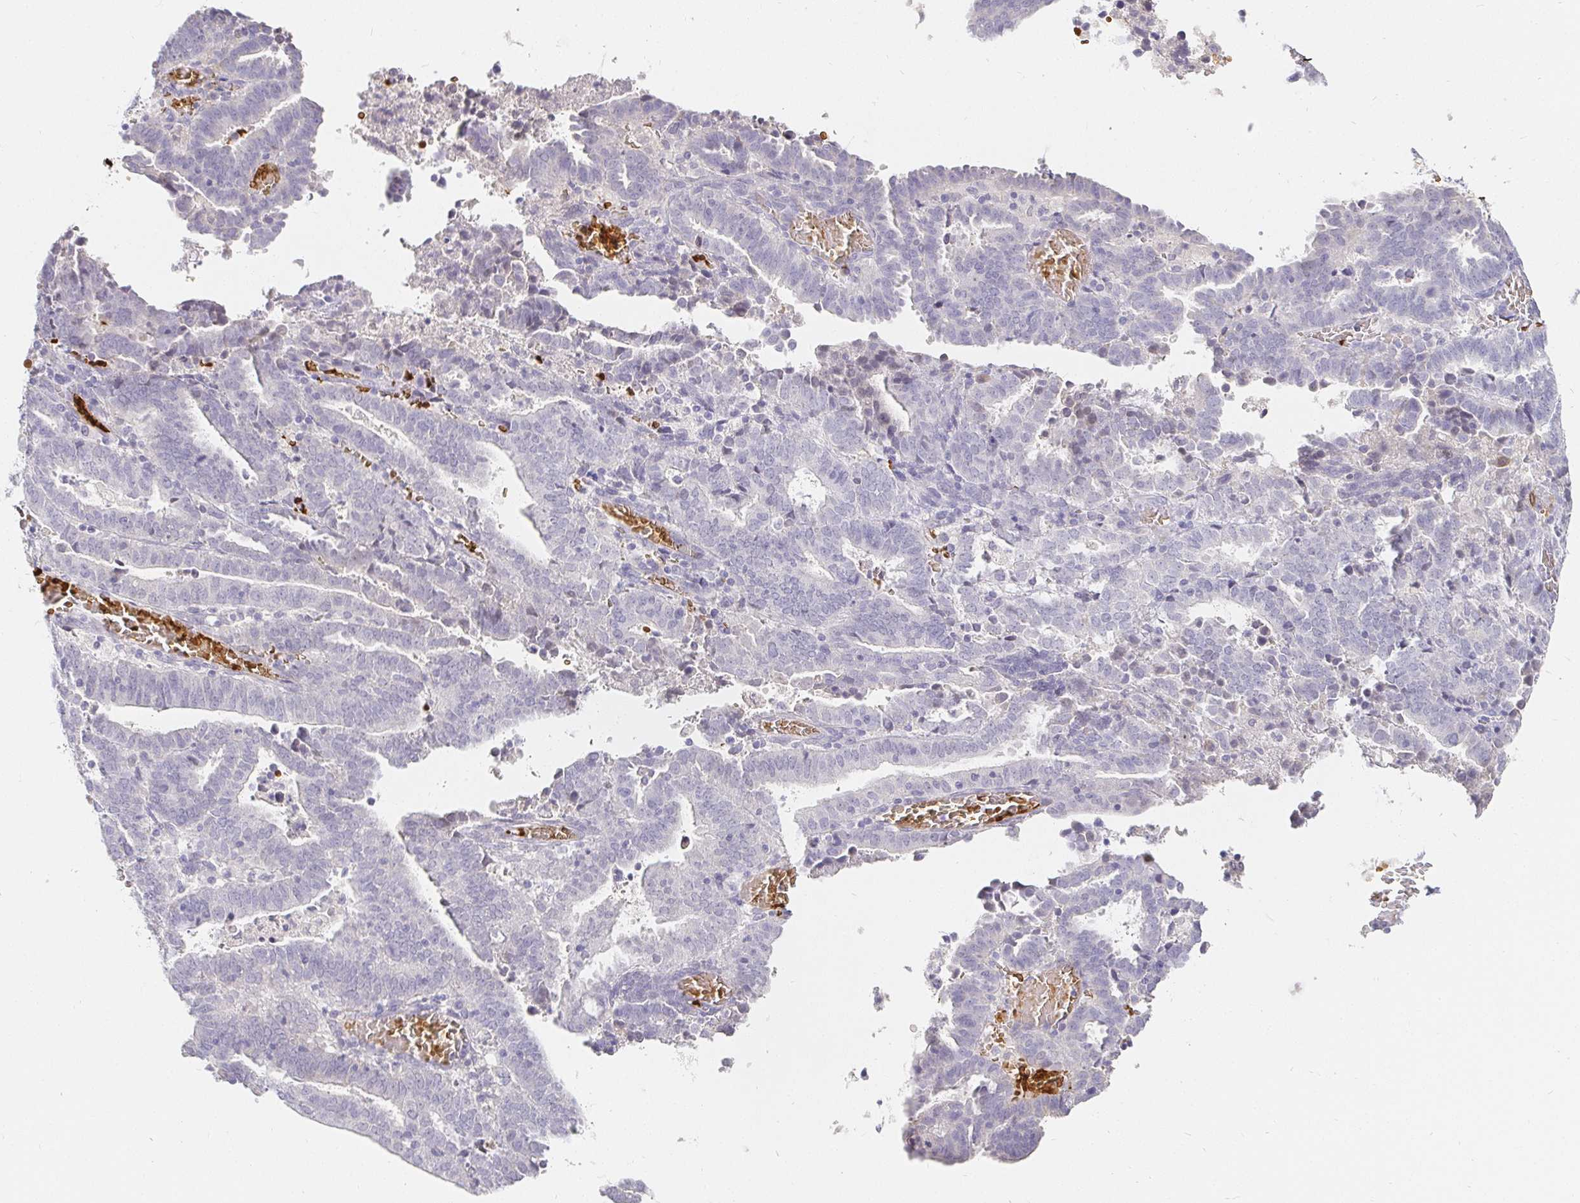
{"staining": {"intensity": "negative", "quantity": "none", "location": "none"}, "tissue": "endometrial cancer", "cell_type": "Tumor cells", "image_type": "cancer", "snomed": [{"axis": "morphology", "description": "Adenocarcinoma, NOS"}, {"axis": "topography", "description": "Uterus"}], "caption": "DAB (3,3'-diaminobenzidine) immunohistochemical staining of endometrial cancer (adenocarcinoma) reveals no significant staining in tumor cells.", "gene": "FGF21", "patient": {"sex": "female", "age": 83}}